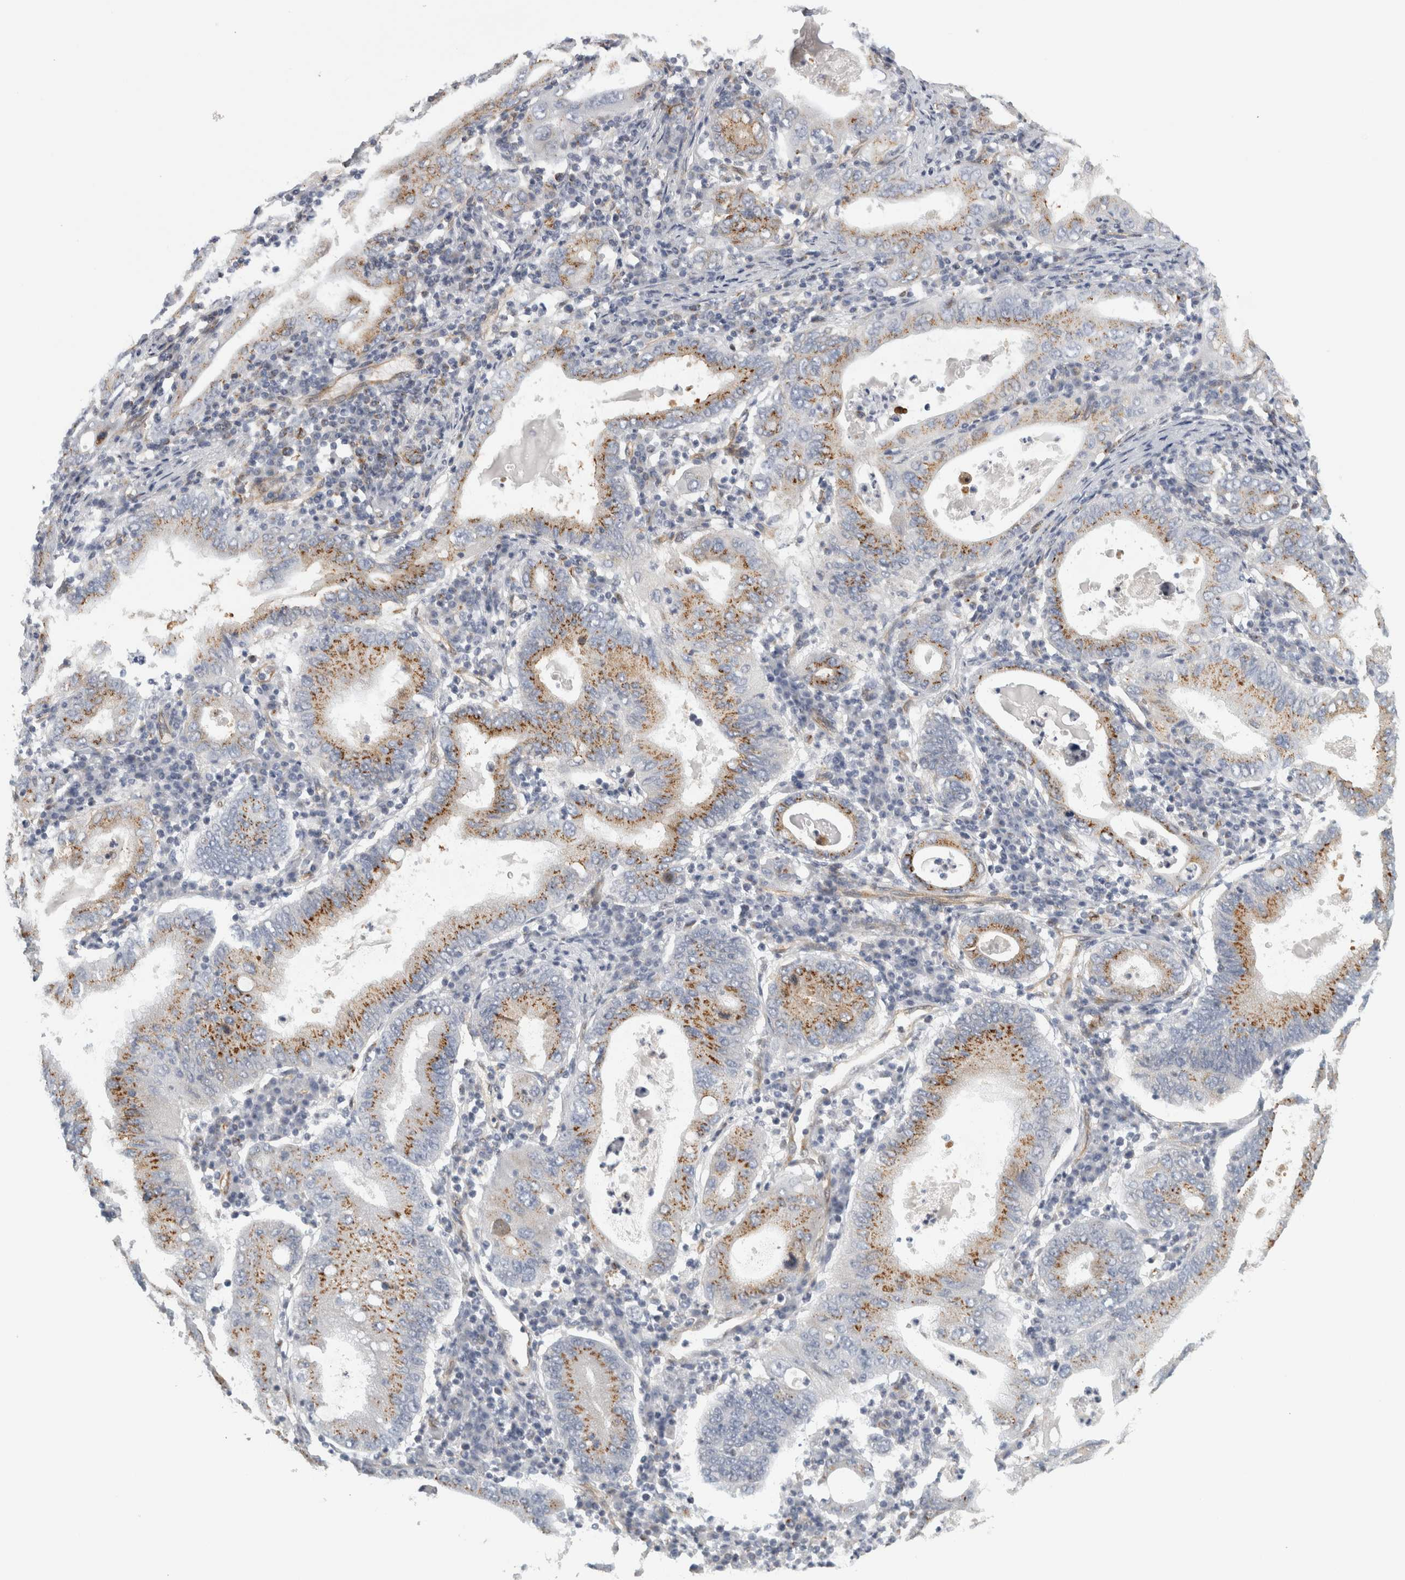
{"staining": {"intensity": "moderate", "quantity": ">75%", "location": "cytoplasmic/membranous"}, "tissue": "stomach cancer", "cell_type": "Tumor cells", "image_type": "cancer", "snomed": [{"axis": "morphology", "description": "Normal tissue, NOS"}, {"axis": "morphology", "description": "Adenocarcinoma, NOS"}, {"axis": "topography", "description": "Esophagus"}, {"axis": "topography", "description": "Stomach, upper"}, {"axis": "topography", "description": "Peripheral nerve tissue"}], "caption": "Immunohistochemical staining of human stomach cancer (adenocarcinoma) shows moderate cytoplasmic/membranous protein staining in about >75% of tumor cells. The protein is shown in brown color, while the nuclei are stained blue.", "gene": "PEX6", "patient": {"sex": "male", "age": 62}}